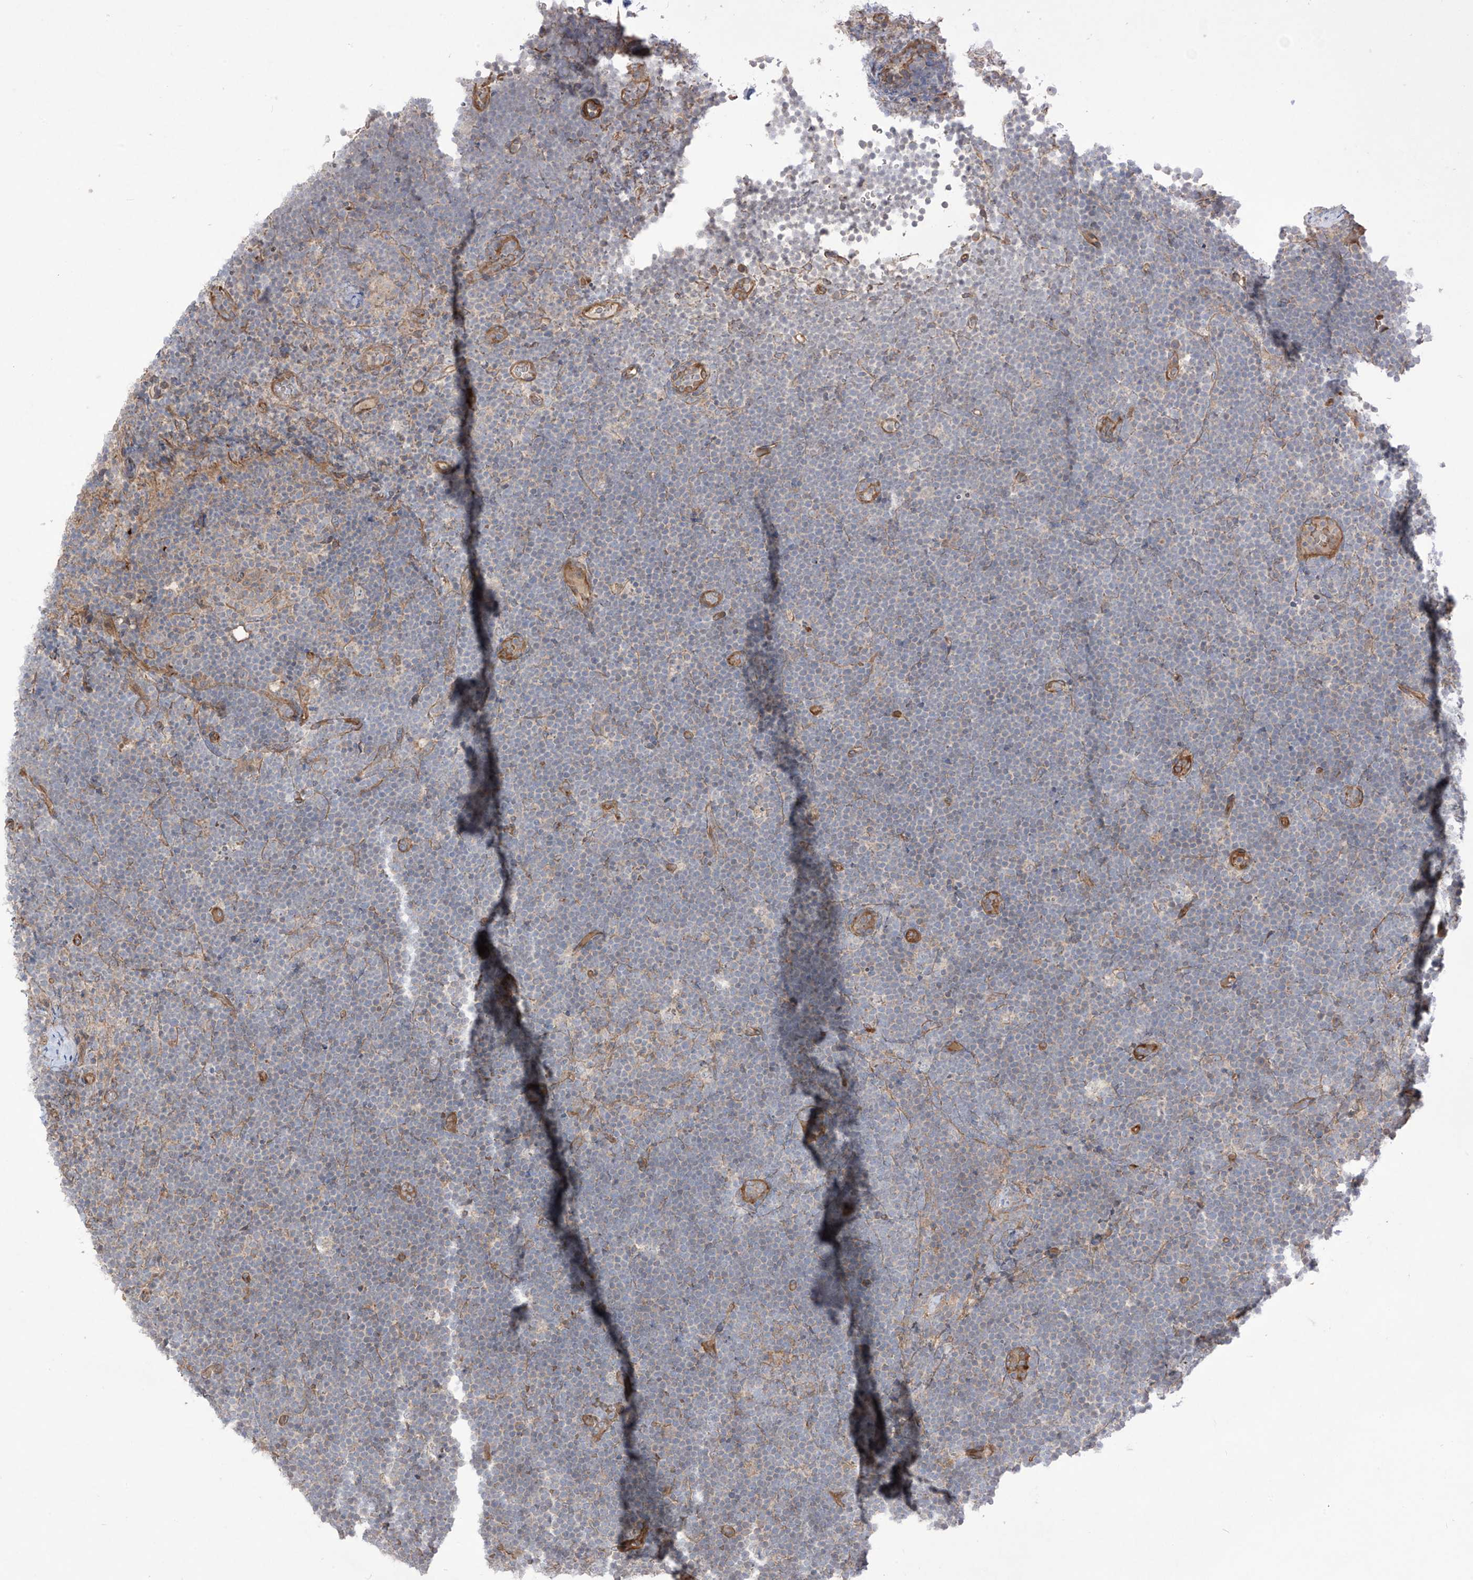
{"staining": {"intensity": "negative", "quantity": "none", "location": "none"}, "tissue": "lymphoma", "cell_type": "Tumor cells", "image_type": "cancer", "snomed": [{"axis": "morphology", "description": "Malignant lymphoma, non-Hodgkin's type, High grade"}, {"axis": "topography", "description": "Lymph node"}], "caption": "DAB immunohistochemical staining of human lymphoma displays no significant expression in tumor cells. (Brightfield microscopy of DAB (3,3'-diaminobenzidine) immunohistochemistry at high magnification).", "gene": "TRMU", "patient": {"sex": "male", "age": 13}}